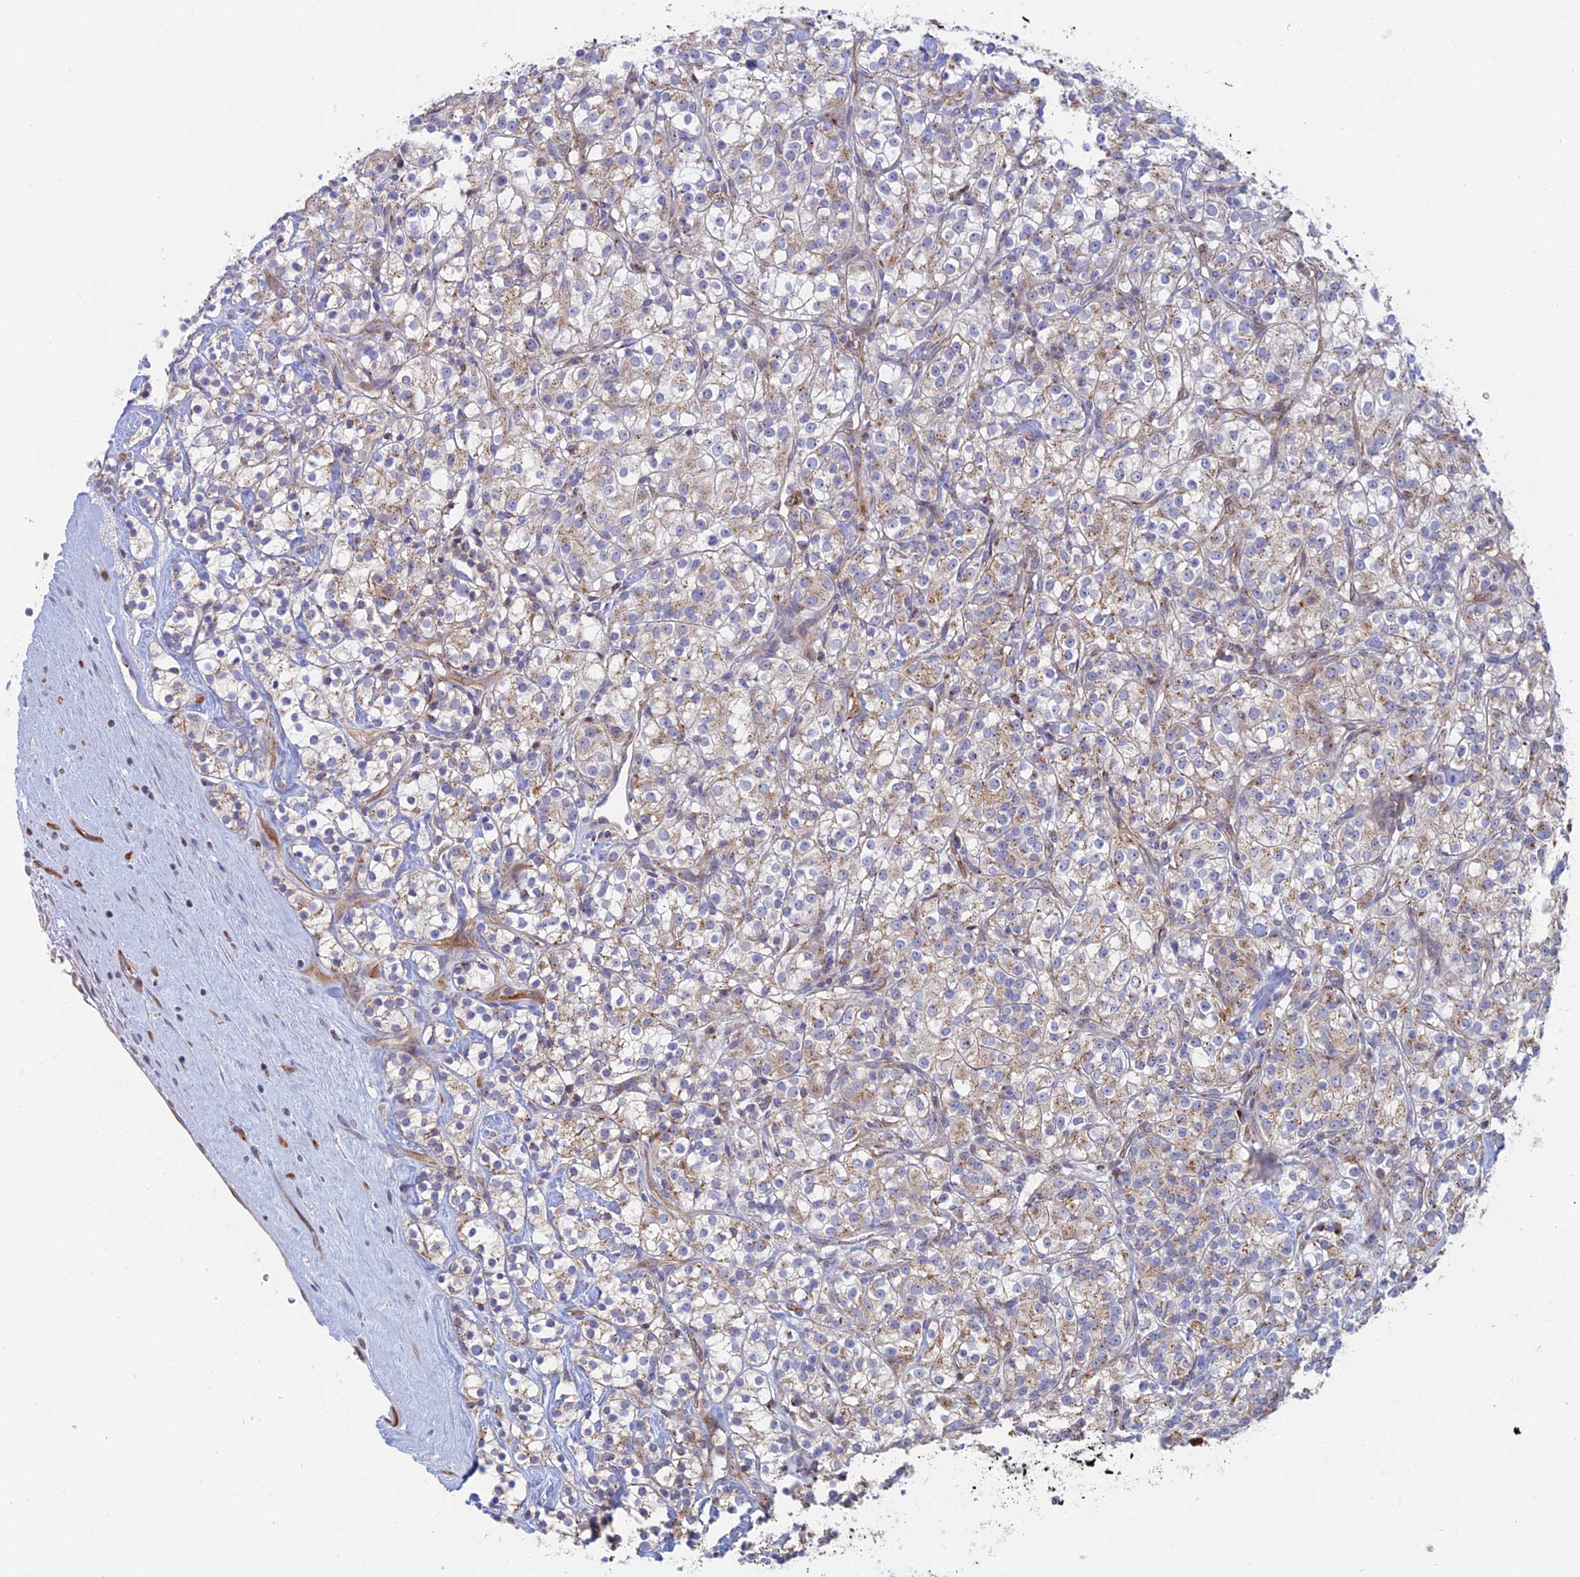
{"staining": {"intensity": "weak", "quantity": ">75%", "location": "cytoplasmic/membranous"}, "tissue": "renal cancer", "cell_type": "Tumor cells", "image_type": "cancer", "snomed": [{"axis": "morphology", "description": "Adenocarcinoma, NOS"}, {"axis": "topography", "description": "Kidney"}], "caption": "This image displays immunohistochemistry staining of human renal cancer, with low weak cytoplasmic/membranous expression in about >75% of tumor cells.", "gene": "HS2ST1", "patient": {"sex": "male", "age": 77}}